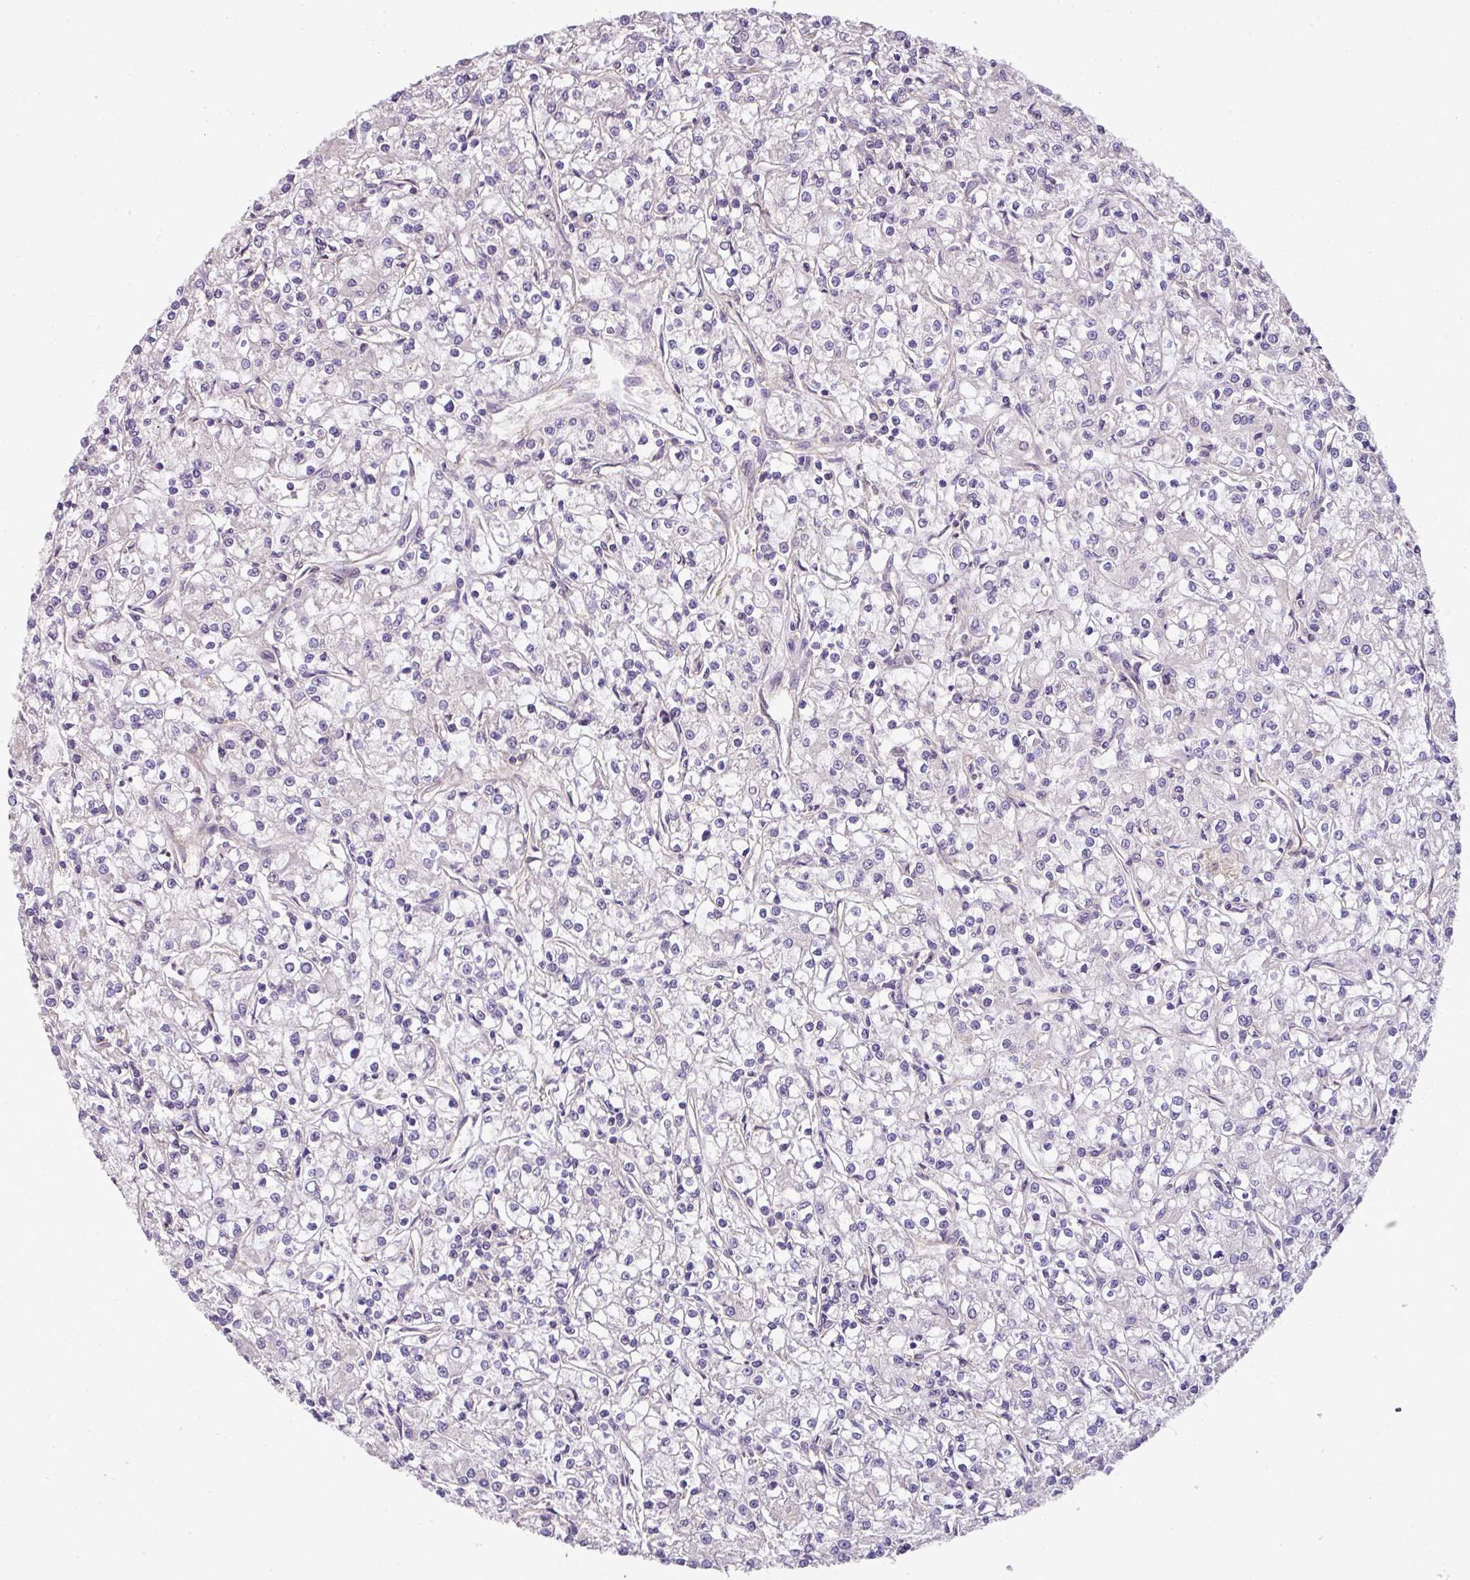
{"staining": {"intensity": "negative", "quantity": "none", "location": "none"}, "tissue": "renal cancer", "cell_type": "Tumor cells", "image_type": "cancer", "snomed": [{"axis": "morphology", "description": "Adenocarcinoma, NOS"}, {"axis": "topography", "description": "Kidney"}], "caption": "Tumor cells are negative for protein expression in human renal cancer. The staining is performed using DAB (3,3'-diaminobenzidine) brown chromogen with nuclei counter-stained in using hematoxylin.", "gene": "CASS4", "patient": {"sex": "female", "age": 59}}